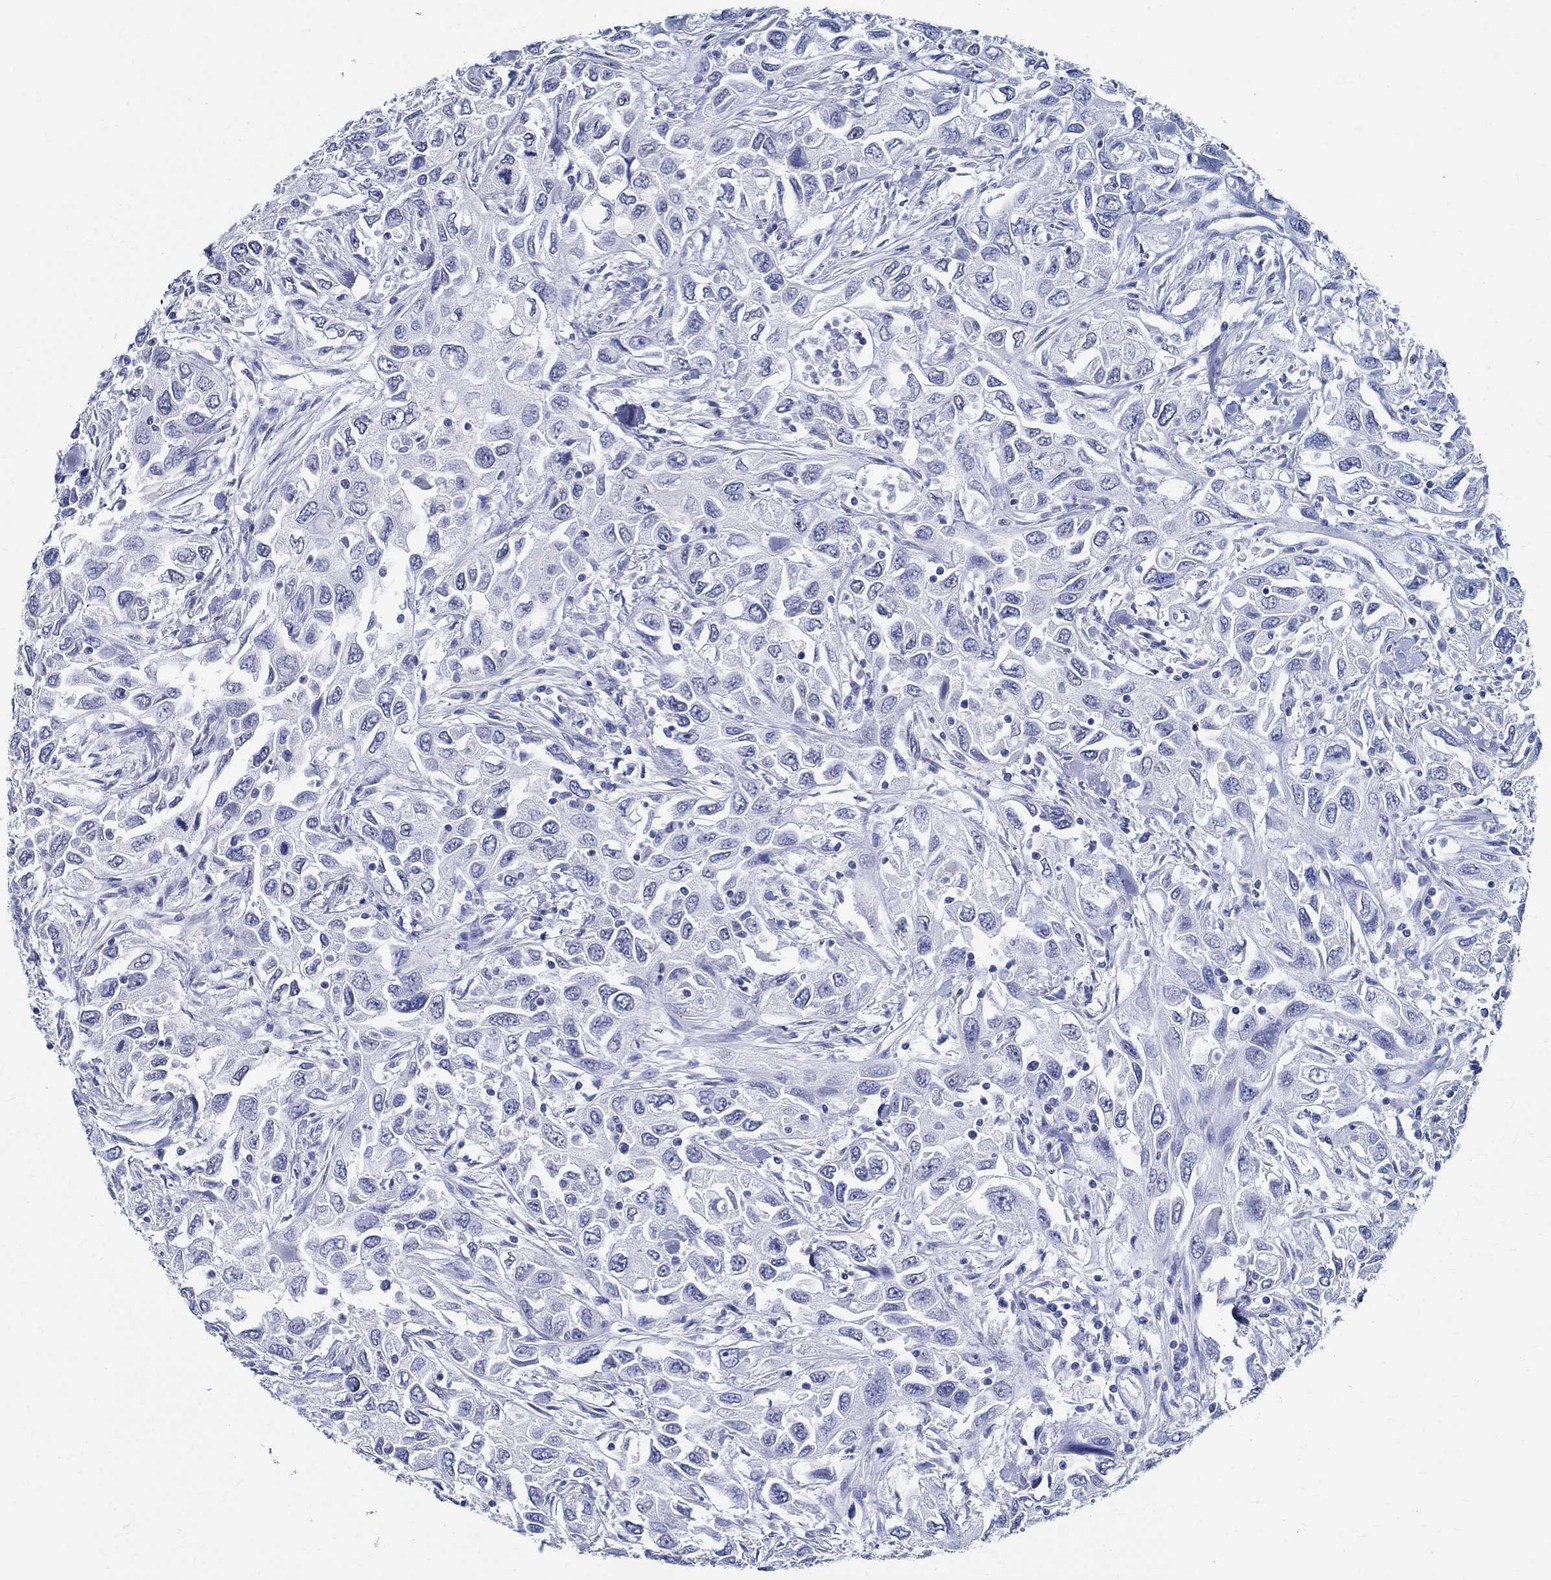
{"staining": {"intensity": "negative", "quantity": "none", "location": "none"}, "tissue": "urothelial cancer", "cell_type": "Tumor cells", "image_type": "cancer", "snomed": [{"axis": "morphology", "description": "Urothelial carcinoma, High grade"}, {"axis": "topography", "description": "Urinary bladder"}], "caption": "Histopathology image shows no protein expression in tumor cells of urothelial cancer tissue.", "gene": "TSPAN16", "patient": {"sex": "male", "age": 76}}